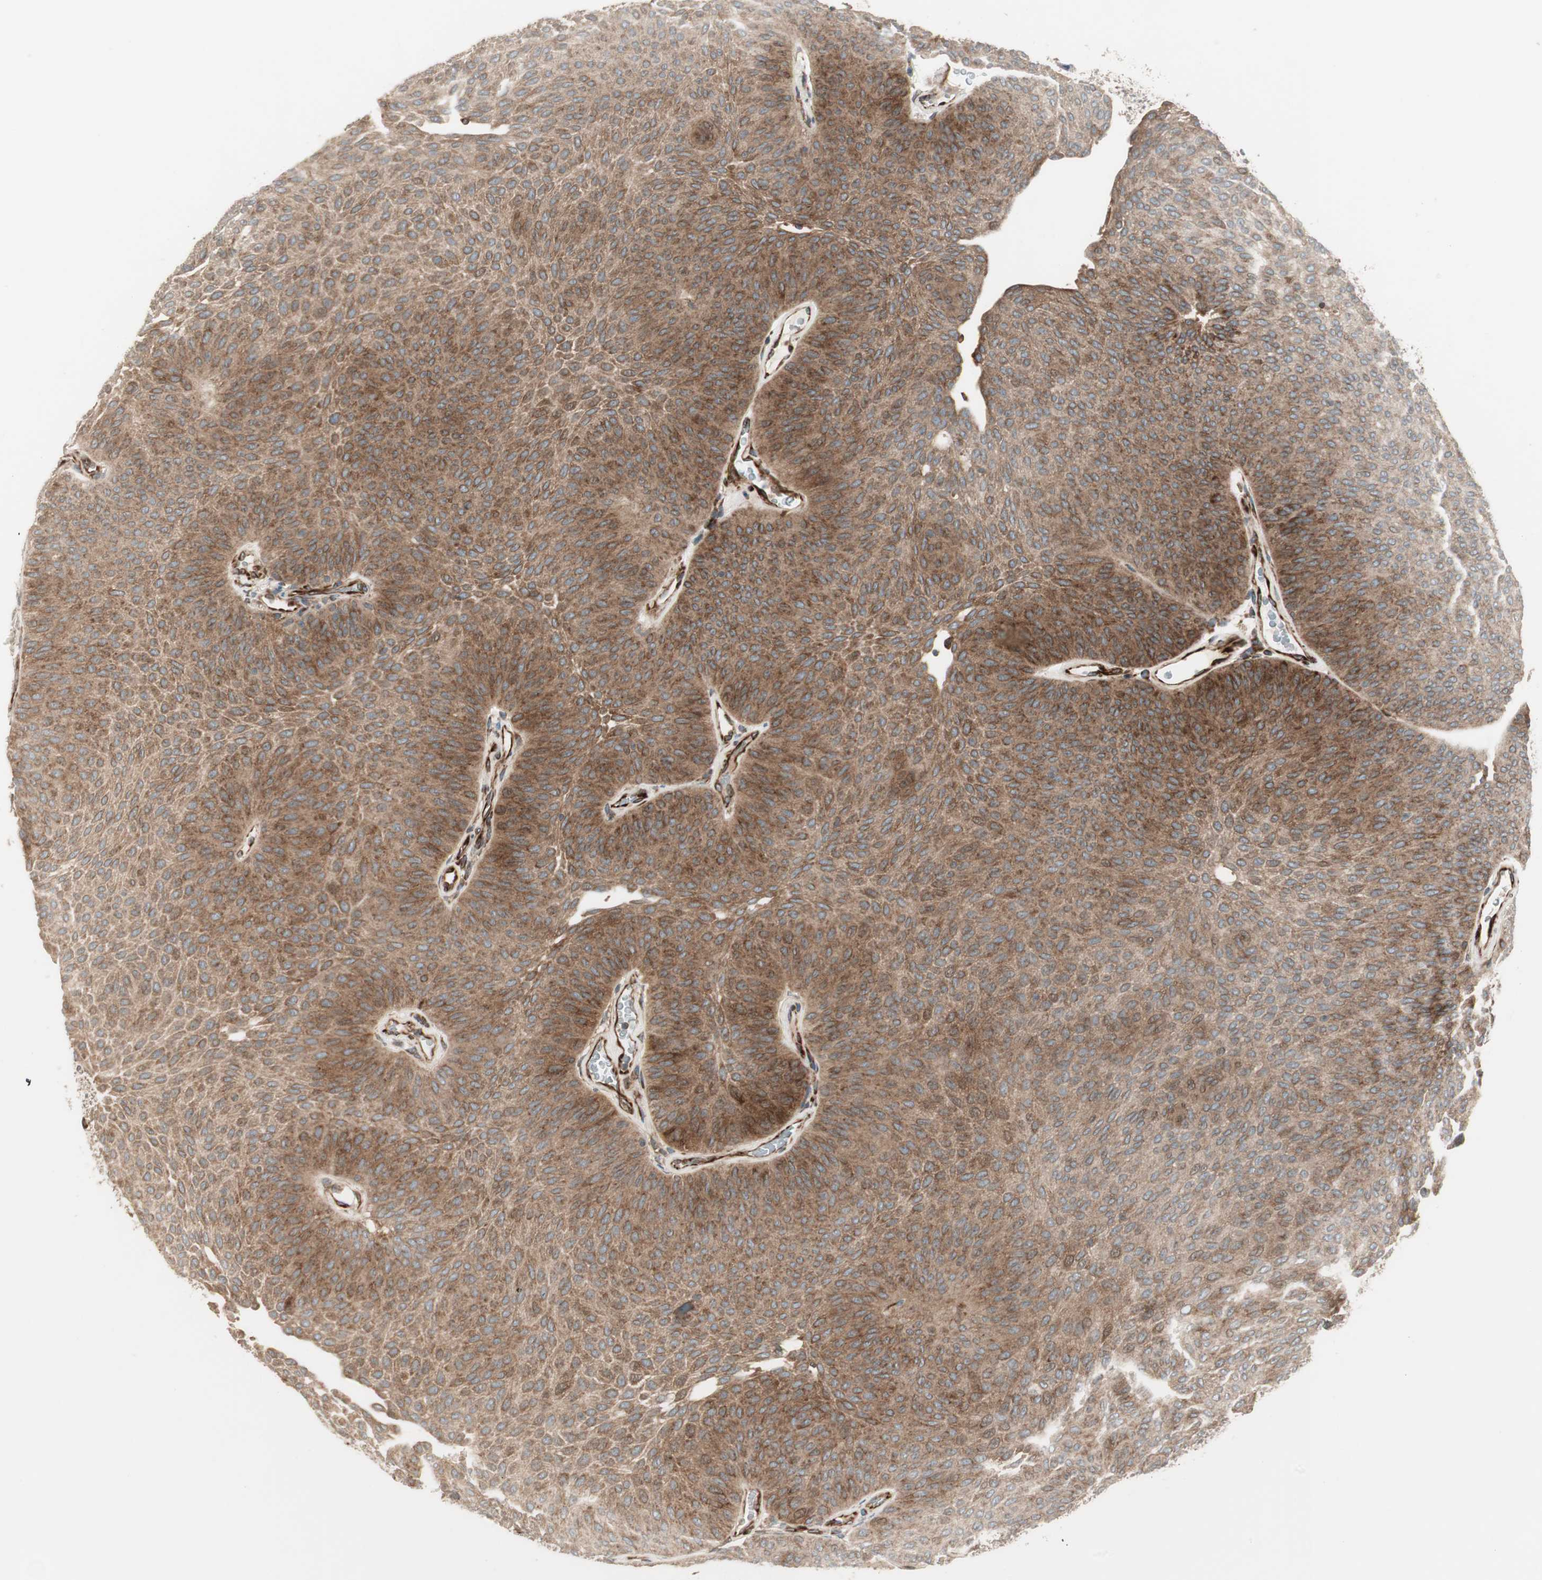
{"staining": {"intensity": "moderate", "quantity": ">75%", "location": "cytoplasmic/membranous"}, "tissue": "urothelial cancer", "cell_type": "Tumor cells", "image_type": "cancer", "snomed": [{"axis": "morphology", "description": "Urothelial carcinoma, Low grade"}, {"axis": "topography", "description": "Urinary bladder"}], "caption": "Immunohistochemistry (IHC) image of neoplastic tissue: human low-grade urothelial carcinoma stained using immunohistochemistry exhibits medium levels of moderate protein expression localized specifically in the cytoplasmic/membranous of tumor cells, appearing as a cytoplasmic/membranous brown color.", "gene": "PPP2R5E", "patient": {"sex": "female", "age": 60}}